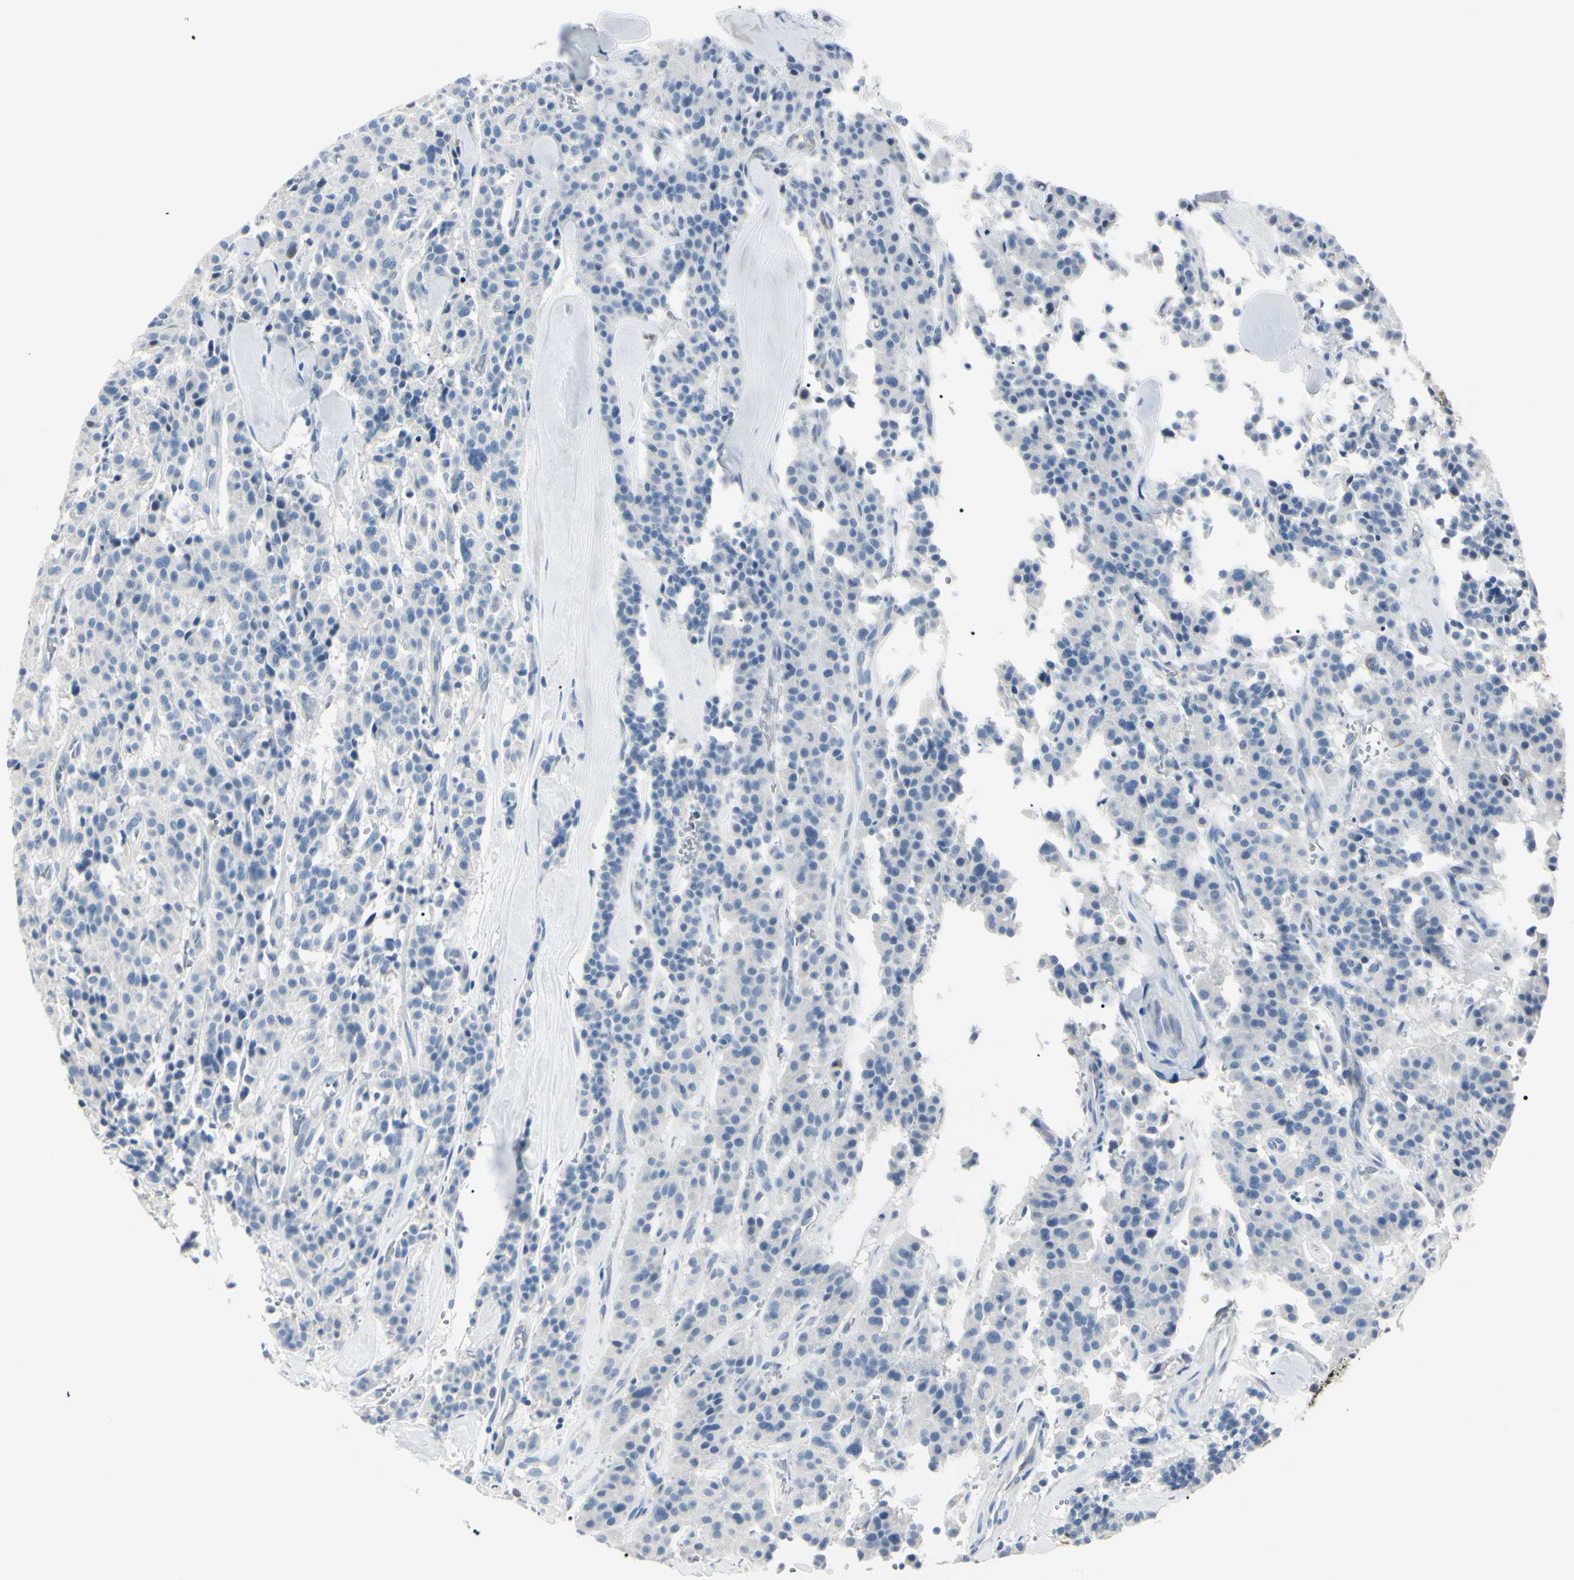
{"staining": {"intensity": "negative", "quantity": "none", "location": "none"}, "tissue": "carcinoid", "cell_type": "Tumor cells", "image_type": "cancer", "snomed": [{"axis": "morphology", "description": "Carcinoid, malignant, NOS"}, {"axis": "topography", "description": "Lung"}], "caption": "This is an IHC histopathology image of human carcinoid. There is no staining in tumor cells.", "gene": "CA2", "patient": {"sex": "male", "age": 30}}